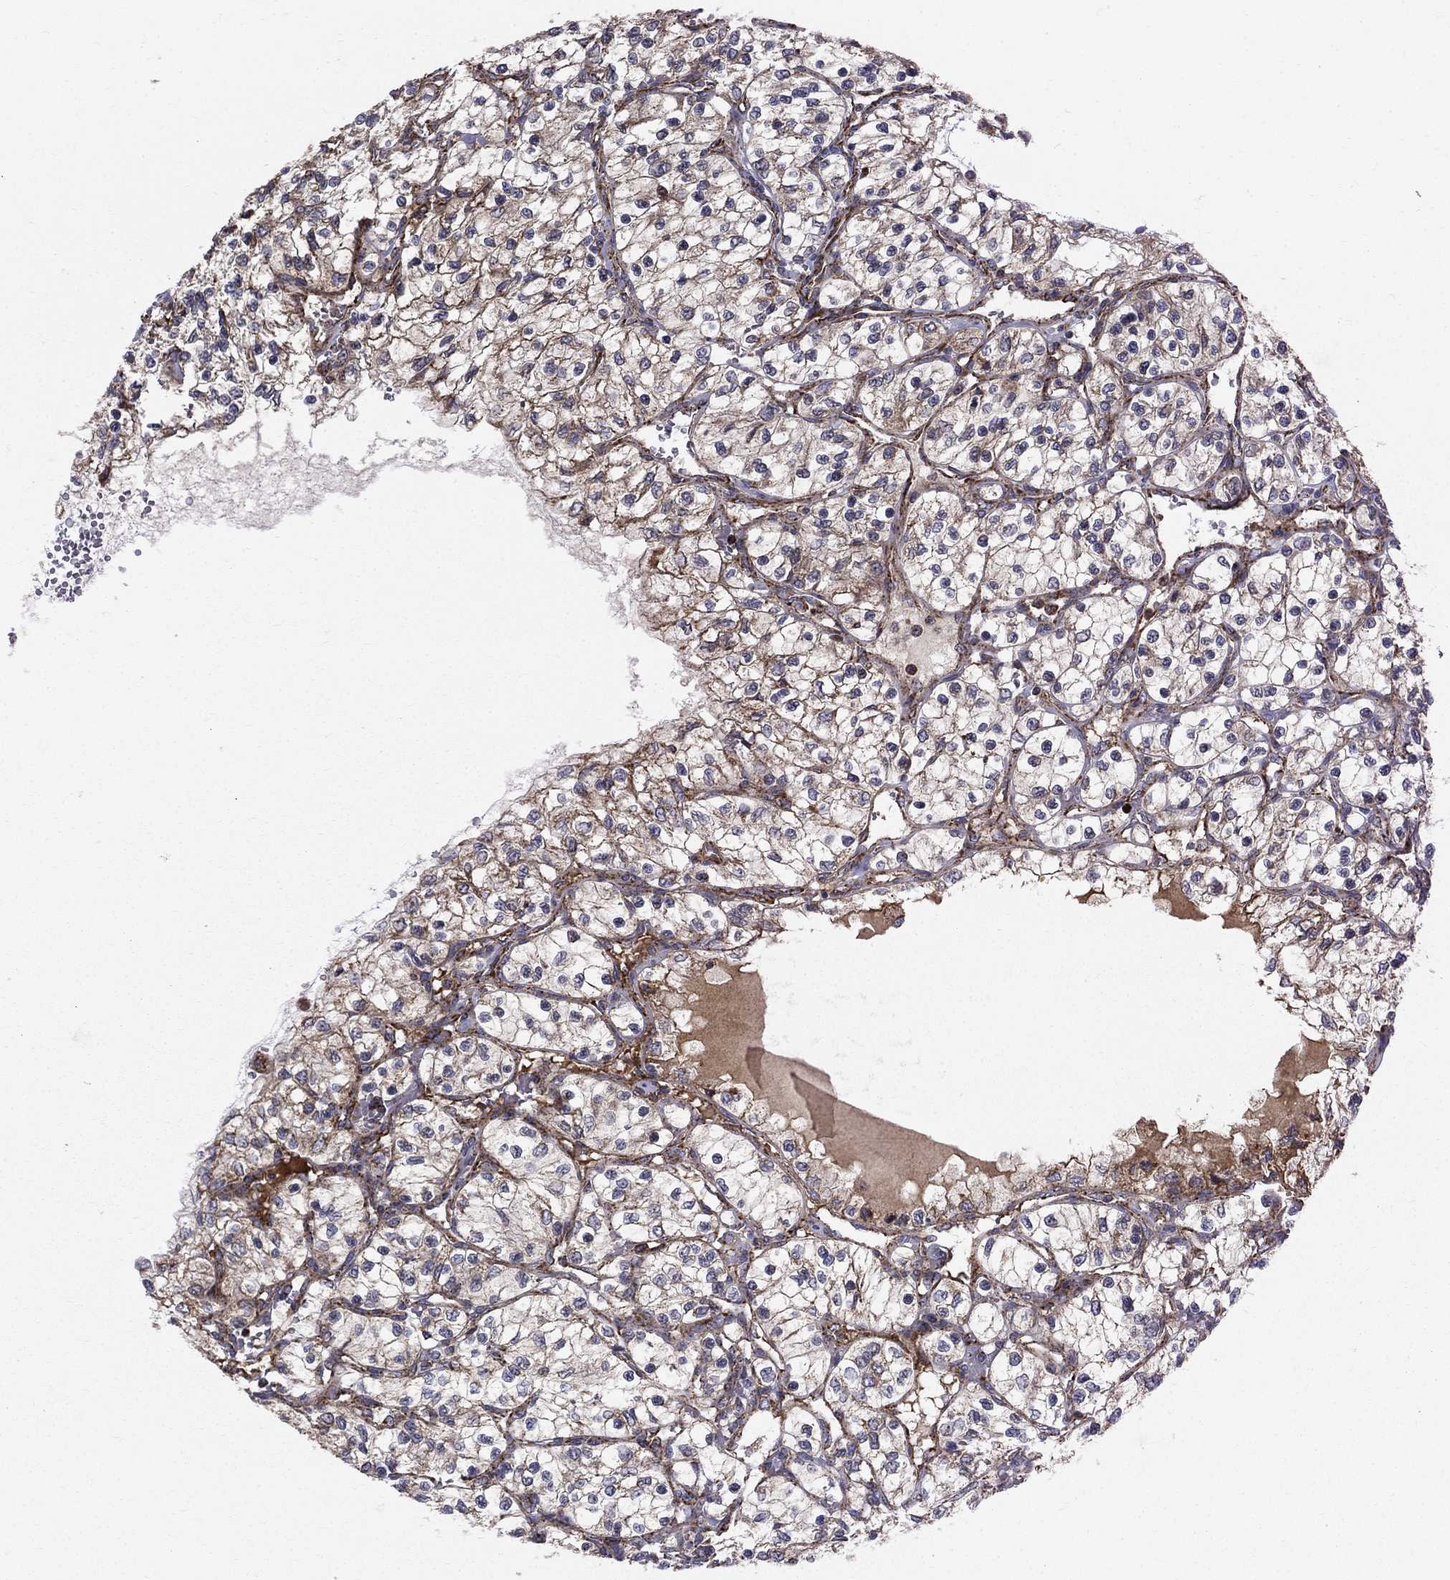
{"staining": {"intensity": "moderate", "quantity": "25%-75%", "location": "cytoplasmic/membranous"}, "tissue": "renal cancer", "cell_type": "Tumor cells", "image_type": "cancer", "snomed": [{"axis": "morphology", "description": "Adenocarcinoma, NOS"}, {"axis": "topography", "description": "Kidney"}], "caption": "Immunohistochemistry (IHC) (DAB (3,3'-diaminobenzidine)) staining of adenocarcinoma (renal) exhibits moderate cytoplasmic/membranous protein expression in approximately 25%-75% of tumor cells.", "gene": "NDUFS8", "patient": {"sex": "female", "age": 69}}